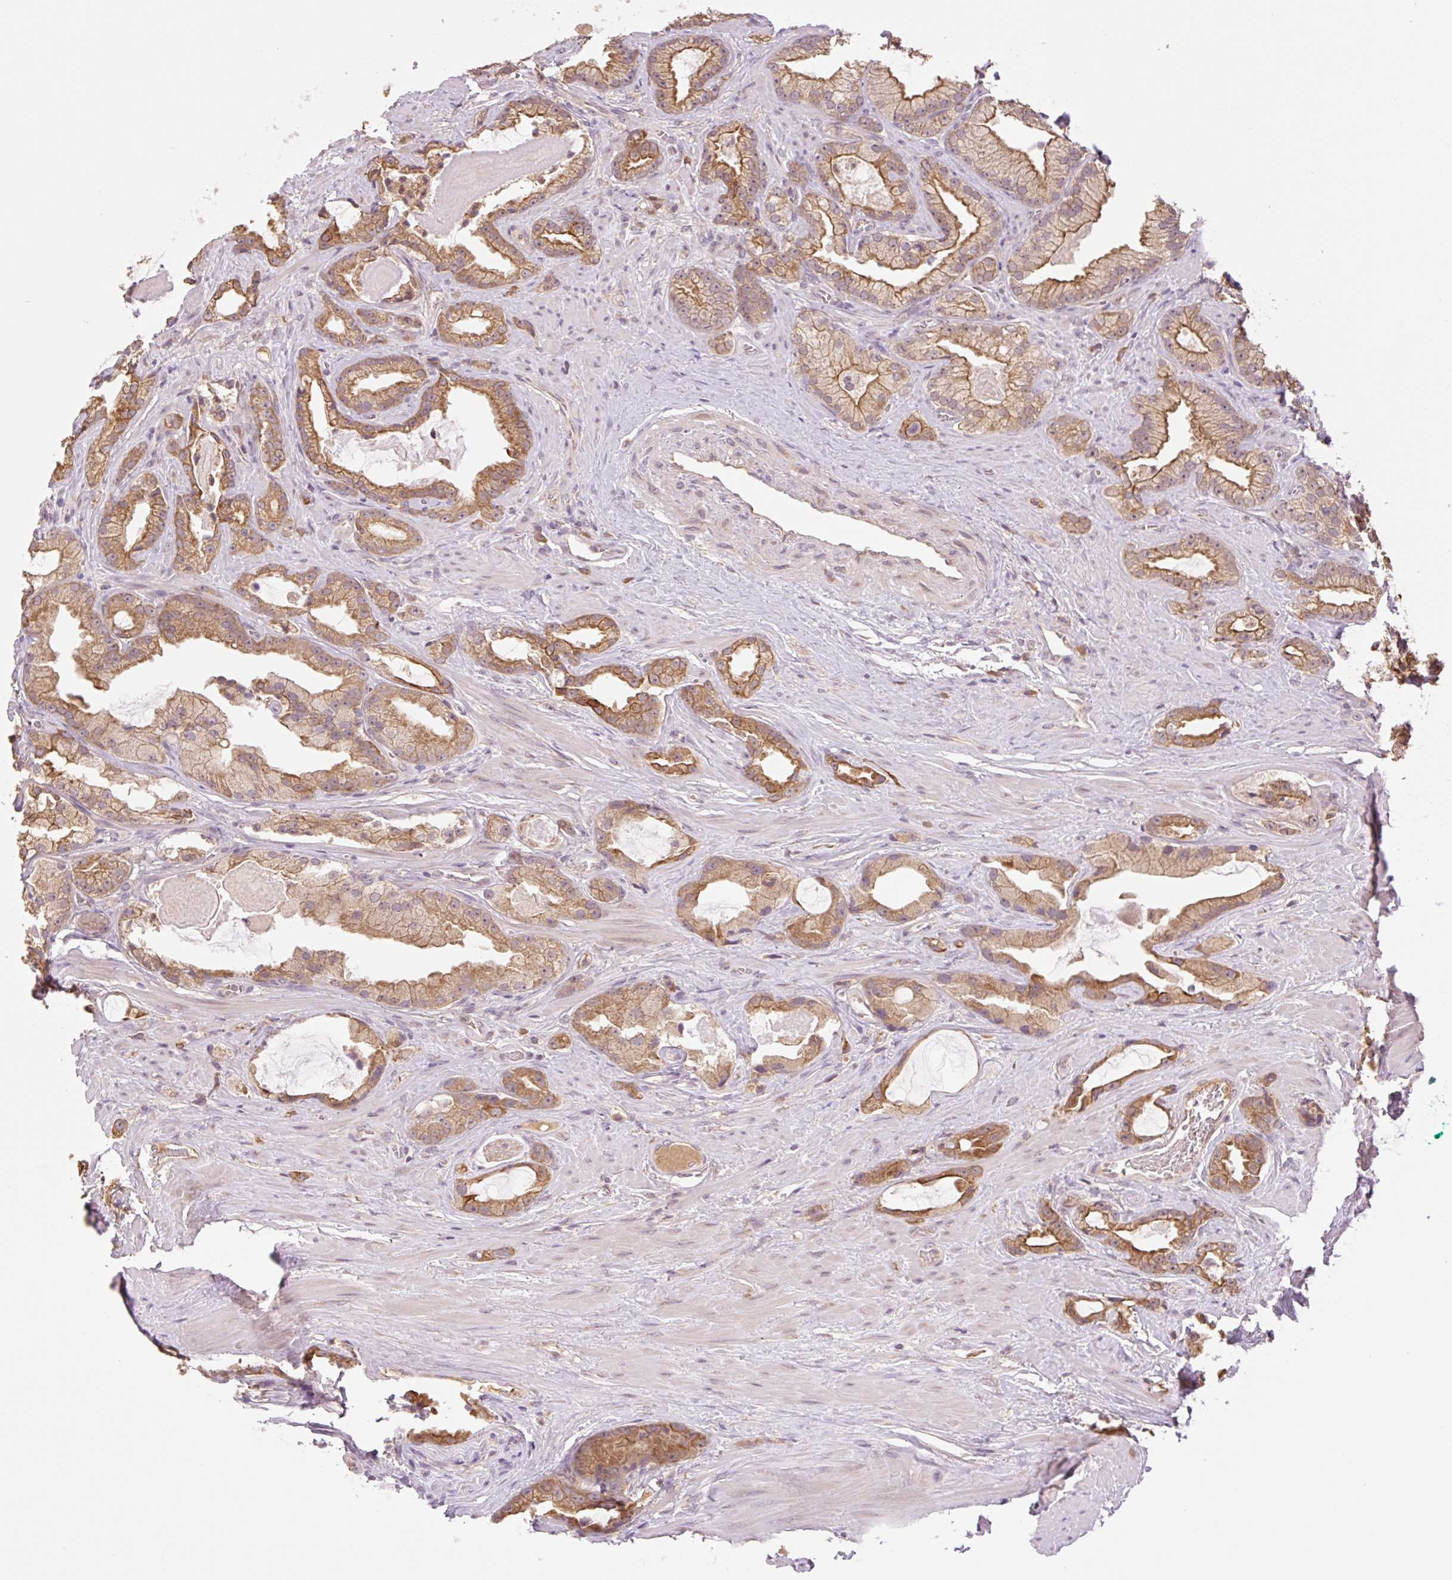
{"staining": {"intensity": "moderate", "quantity": ">75%", "location": "cytoplasmic/membranous"}, "tissue": "prostate cancer", "cell_type": "Tumor cells", "image_type": "cancer", "snomed": [{"axis": "morphology", "description": "Adenocarcinoma, High grade"}, {"axis": "topography", "description": "Prostate"}], "caption": "Protein staining by IHC shows moderate cytoplasmic/membranous expression in approximately >75% of tumor cells in prostate high-grade adenocarcinoma.", "gene": "YJU2B", "patient": {"sex": "male", "age": 68}}